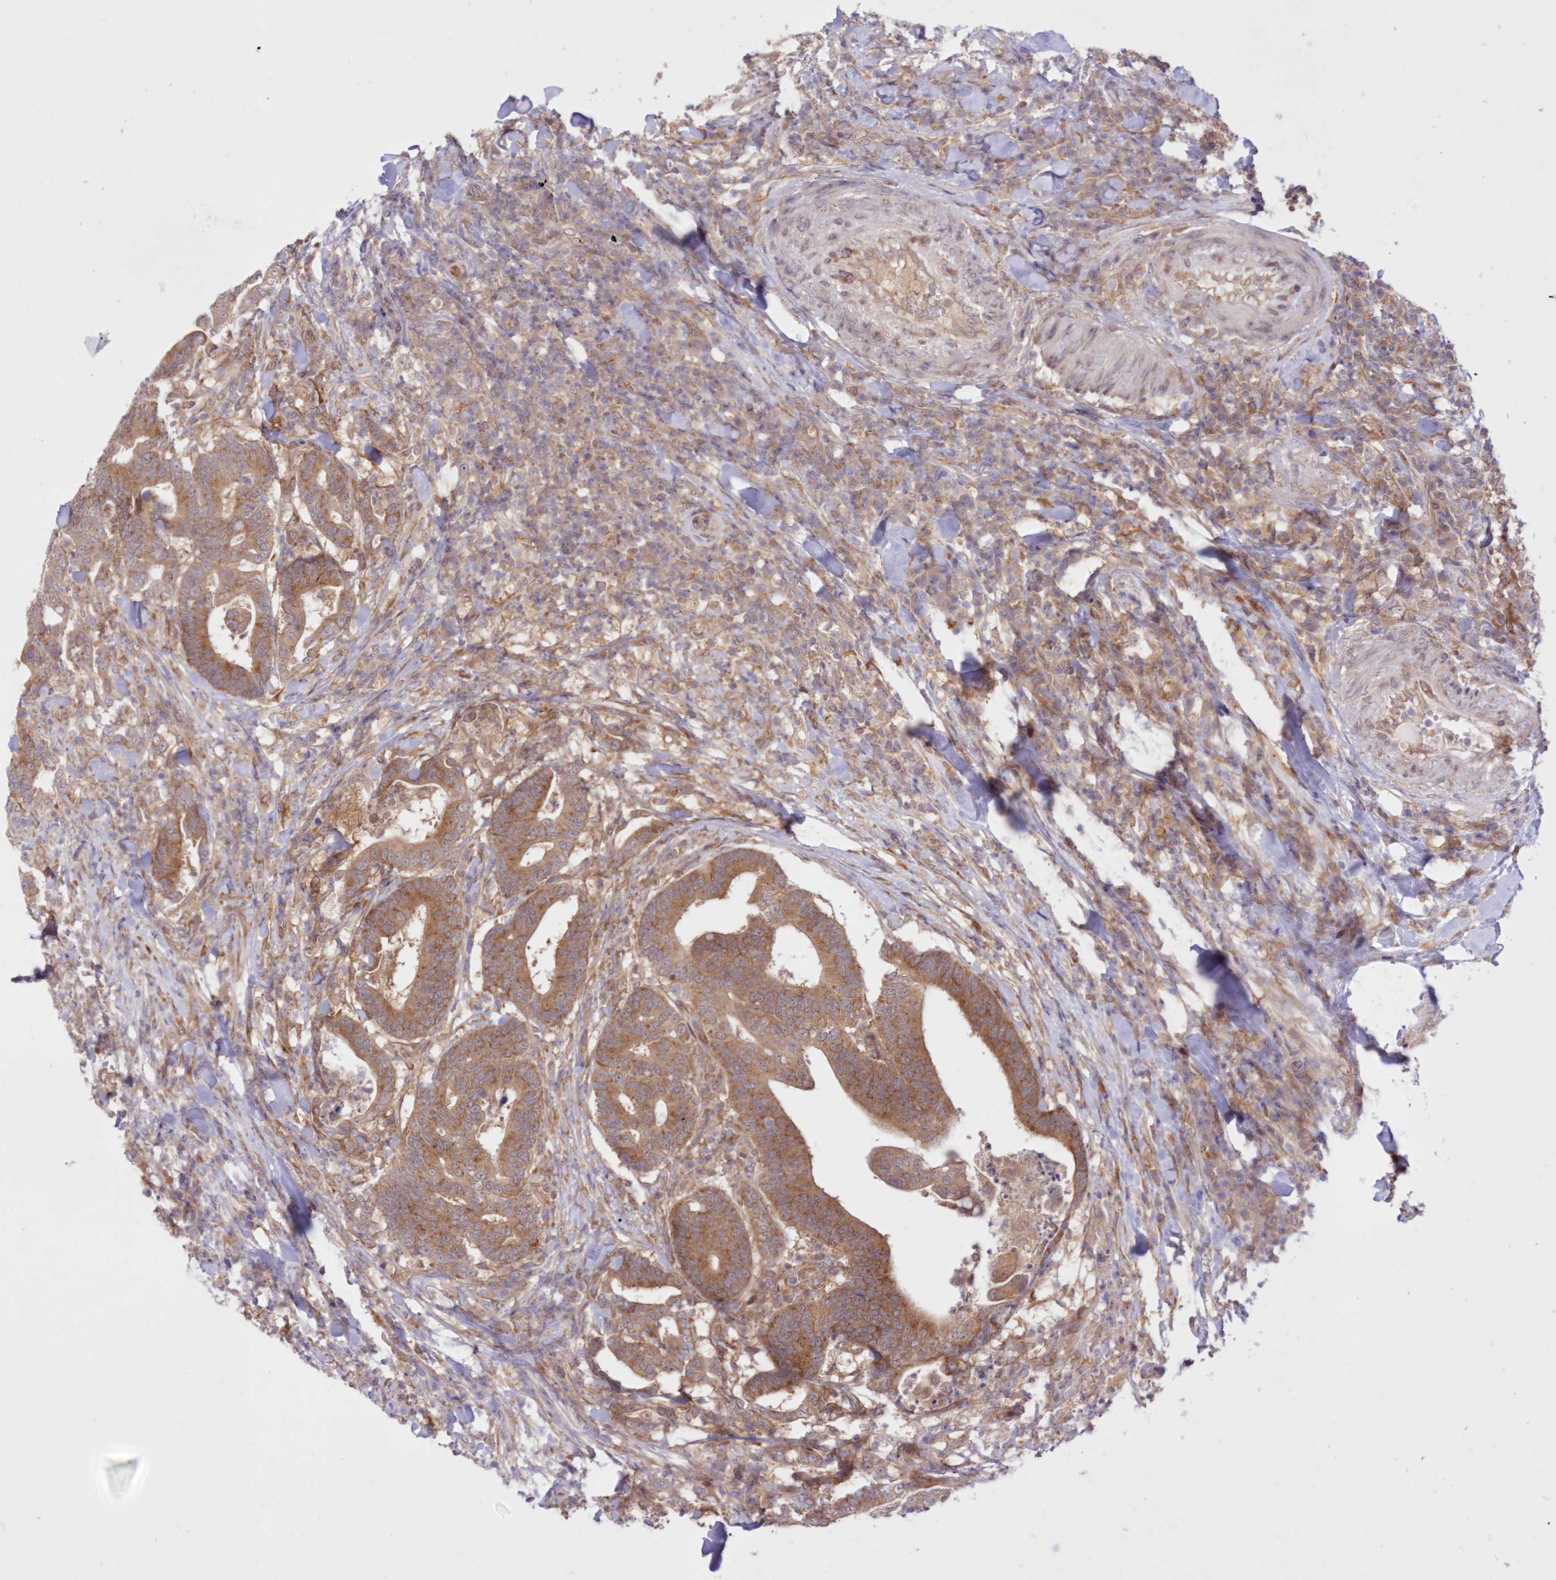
{"staining": {"intensity": "strong", "quantity": ">75%", "location": "cytoplasmic/membranous"}, "tissue": "colorectal cancer", "cell_type": "Tumor cells", "image_type": "cancer", "snomed": [{"axis": "morphology", "description": "Adenocarcinoma, NOS"}, {"axis": "topography", "description": "Colon"}], "caption": "Colorectal cancer stained for a protein (brown) demonstrates strong cytoplasmic/membranous positive expression in approximately >75% of tumor cells.", "gene": "RNPEP", "patient": {"sex": "female", "age": 66}}